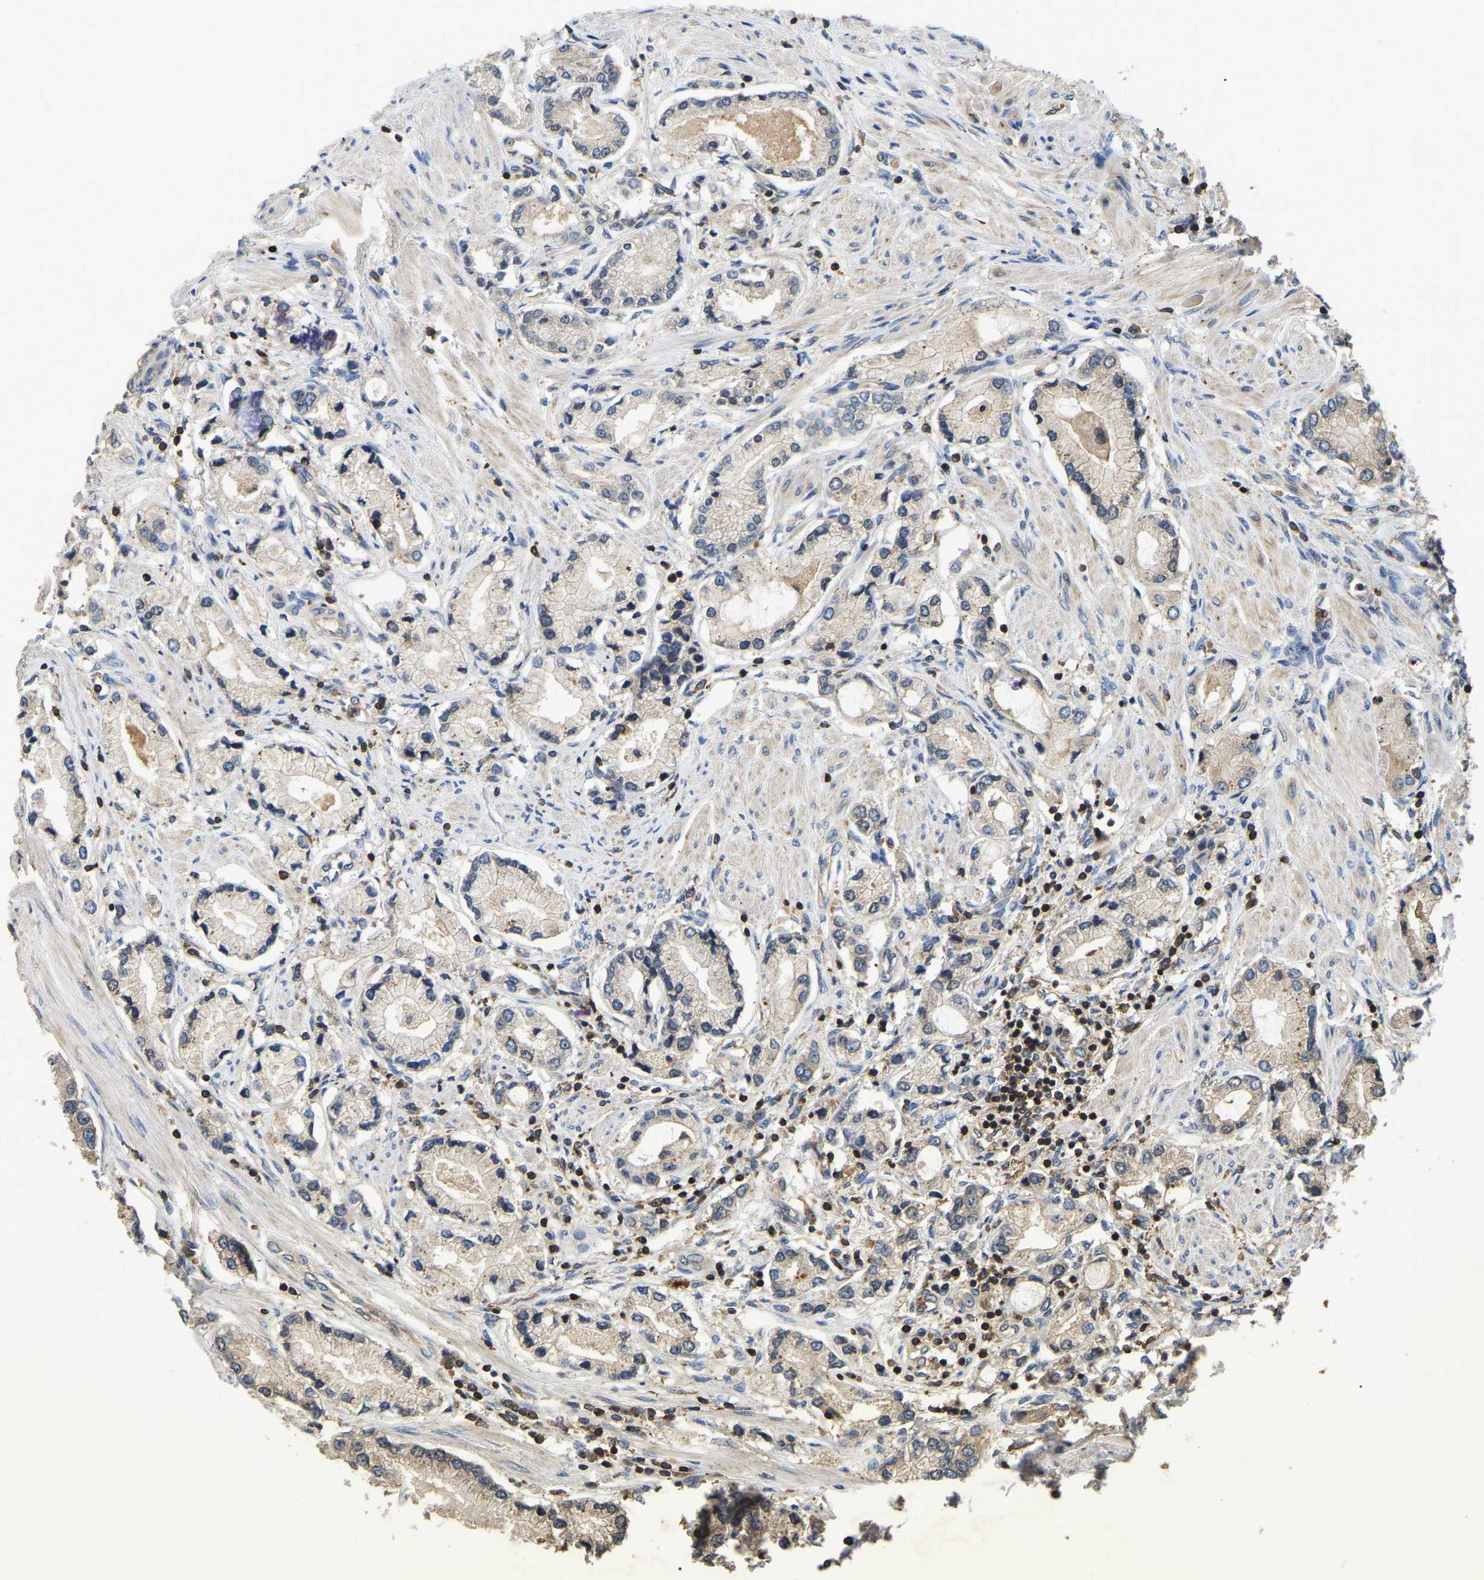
{"staining": {"intensity": "weak", "quantity": "25%-75%", "location": "cytoplasmic/membranous"}, "tissue": "prostate cancer", "cell_type": "Tumor cells", "image_type": "cancer", "snomed": [{"axis": "morphology", "description": "Adenocarcinoma, Low grade"}, {"axis": "topography", "description": "Prostate"}], "caption": "Immunohistochemistry (DAB (3,3'-diaminobenzidine)) staining of prostate cancer (low-grade adenocarcinoma) displays weak cytoplasmic/membranous protein expression in approximately 25%-75% of tumor cells. The staining is performed using DAB brown chromogen to label protein expression. The nuclei are counter-stained blue using hematoxylin.", "gene": "SMPD2", "patient": {"sex": "male", "age": 63}}